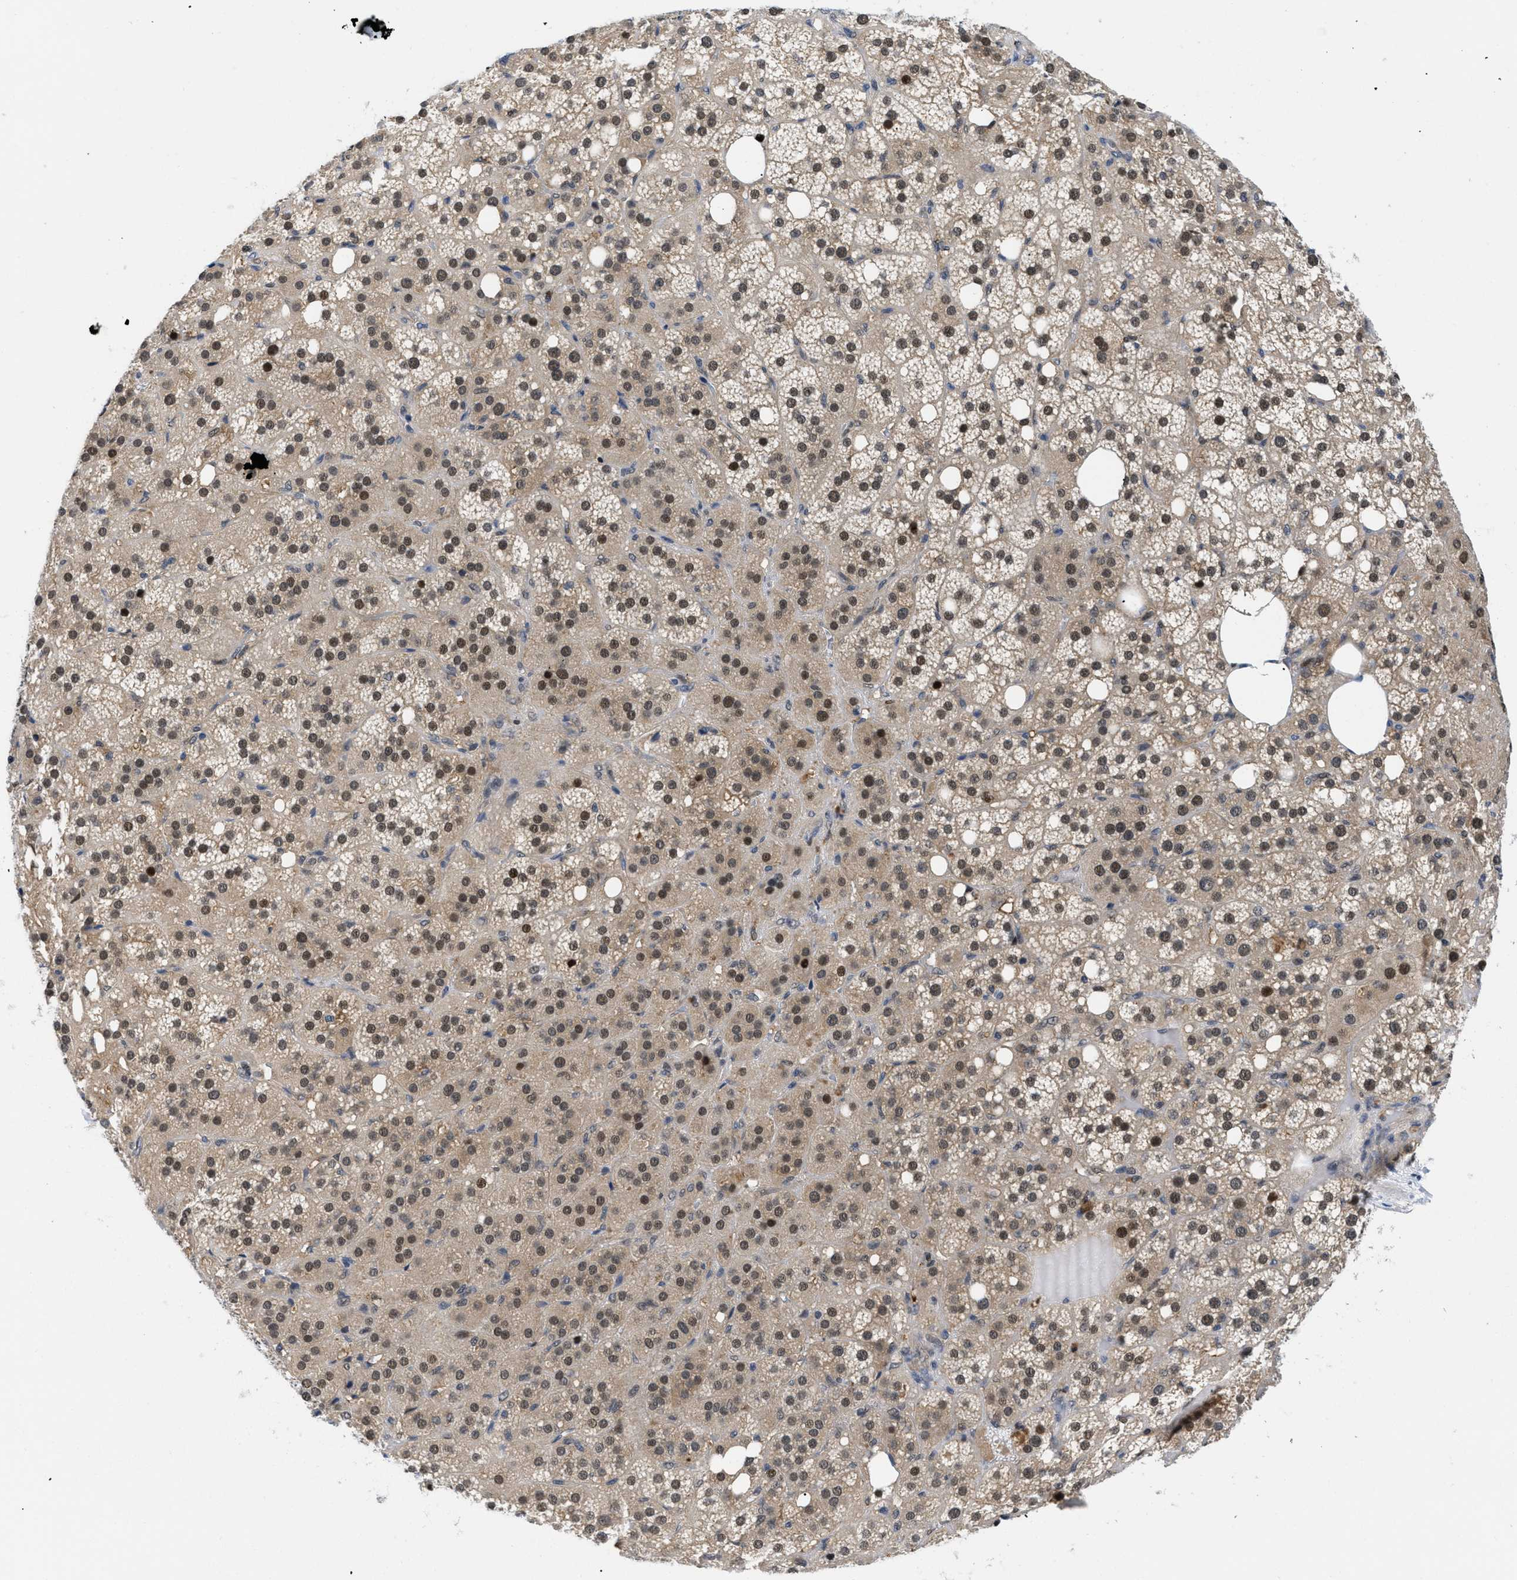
{"staining": {"intensity": "moderate", "quantity": ">75%", "location": "cytoplasmic/membranous,nuclear"}, "tissue": "adrenal gland", "cell_type": "Glandular cells", "image_type": "normal", "snomed": [{"axis": "morphology", "description": "Normal tissue, NOS"}, {"axis": "topography", "description": "Adrenal gland"}], "caption": "Protein staining exhibits moderate cytoplasmic/membranous,nuclear staining in about >75% of glandular cells in benign adrenal gland.", "gene": "SLC29A2", "patient": {"sex": "female", "age": 59}}